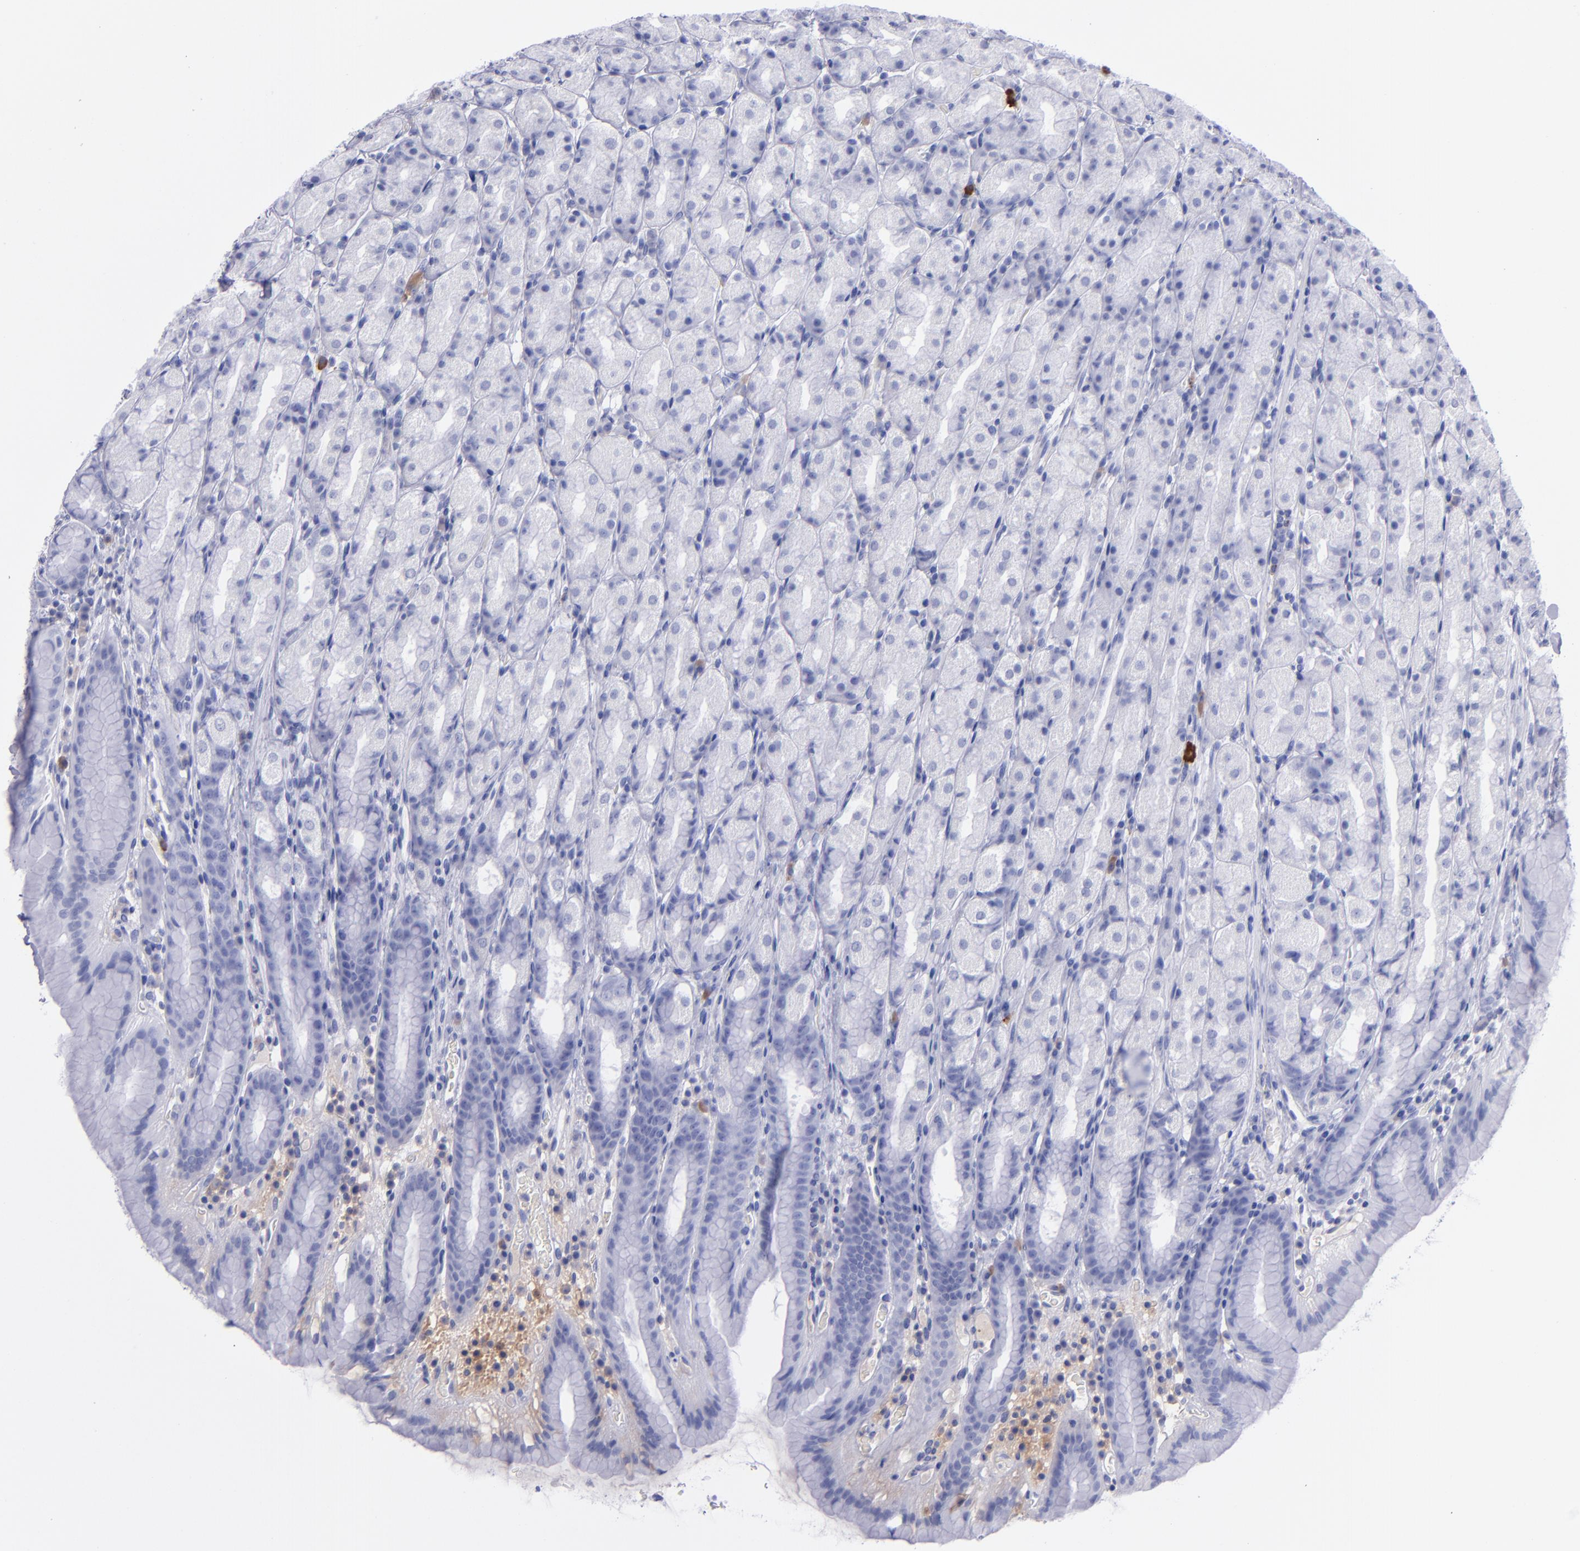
{"staining": {"intensity": "negative", "quantity": "none", "location": "none"}, "tissue": "stomach", "cell_type": "Glandular cells", "image_type": "normal", "snomed": [{"axis": "morphology", "description": "Normal tissue, NOS"}, {"axis": "topography", "description": "Stomach, upper"}], "caption": "This is an IHC histopathology image of benign human stomach. There is no expression in glandular cells.", "gene": "CD37", "patient": {"sex": "male", "age": 68}}